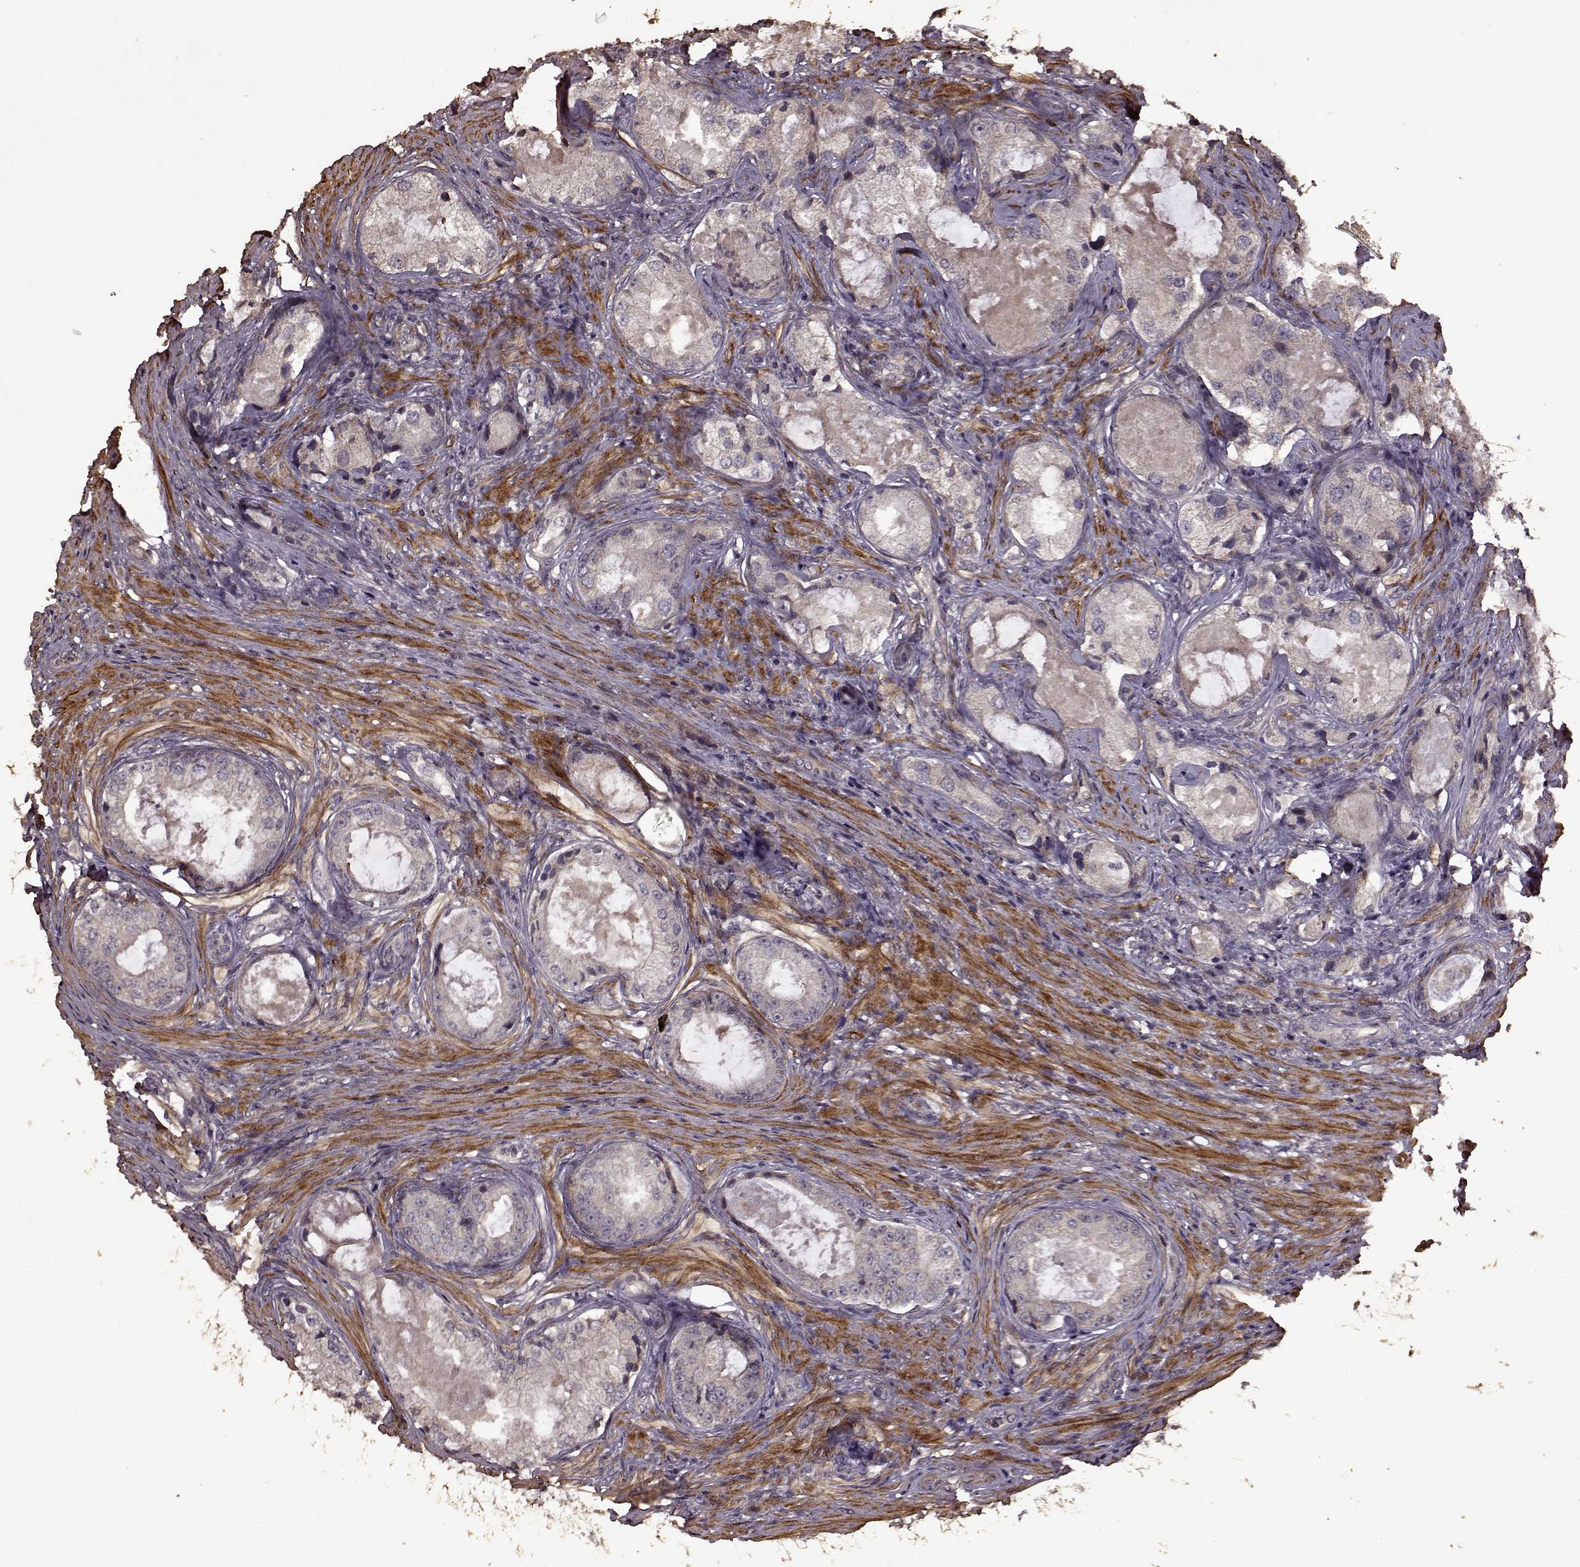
{"staining": {"intensity": "negative", "quantity": "none", "location": "none"}, "tissue": "prostate cancer", "cell_type": "Tumor cells", "image_type": "cancer", "snomed": [{"axis": "morphology", "description": "Adenocarcinoma, Low grade"}, {"axis": "topography", "description": "Prostate"}], "caption": "The histopathology image shows no staining of tumor cells in low-grade adenocarcinoma (prostate).", "gene": "FBXW11", "patient": {"sex": "male", "age": 68}}